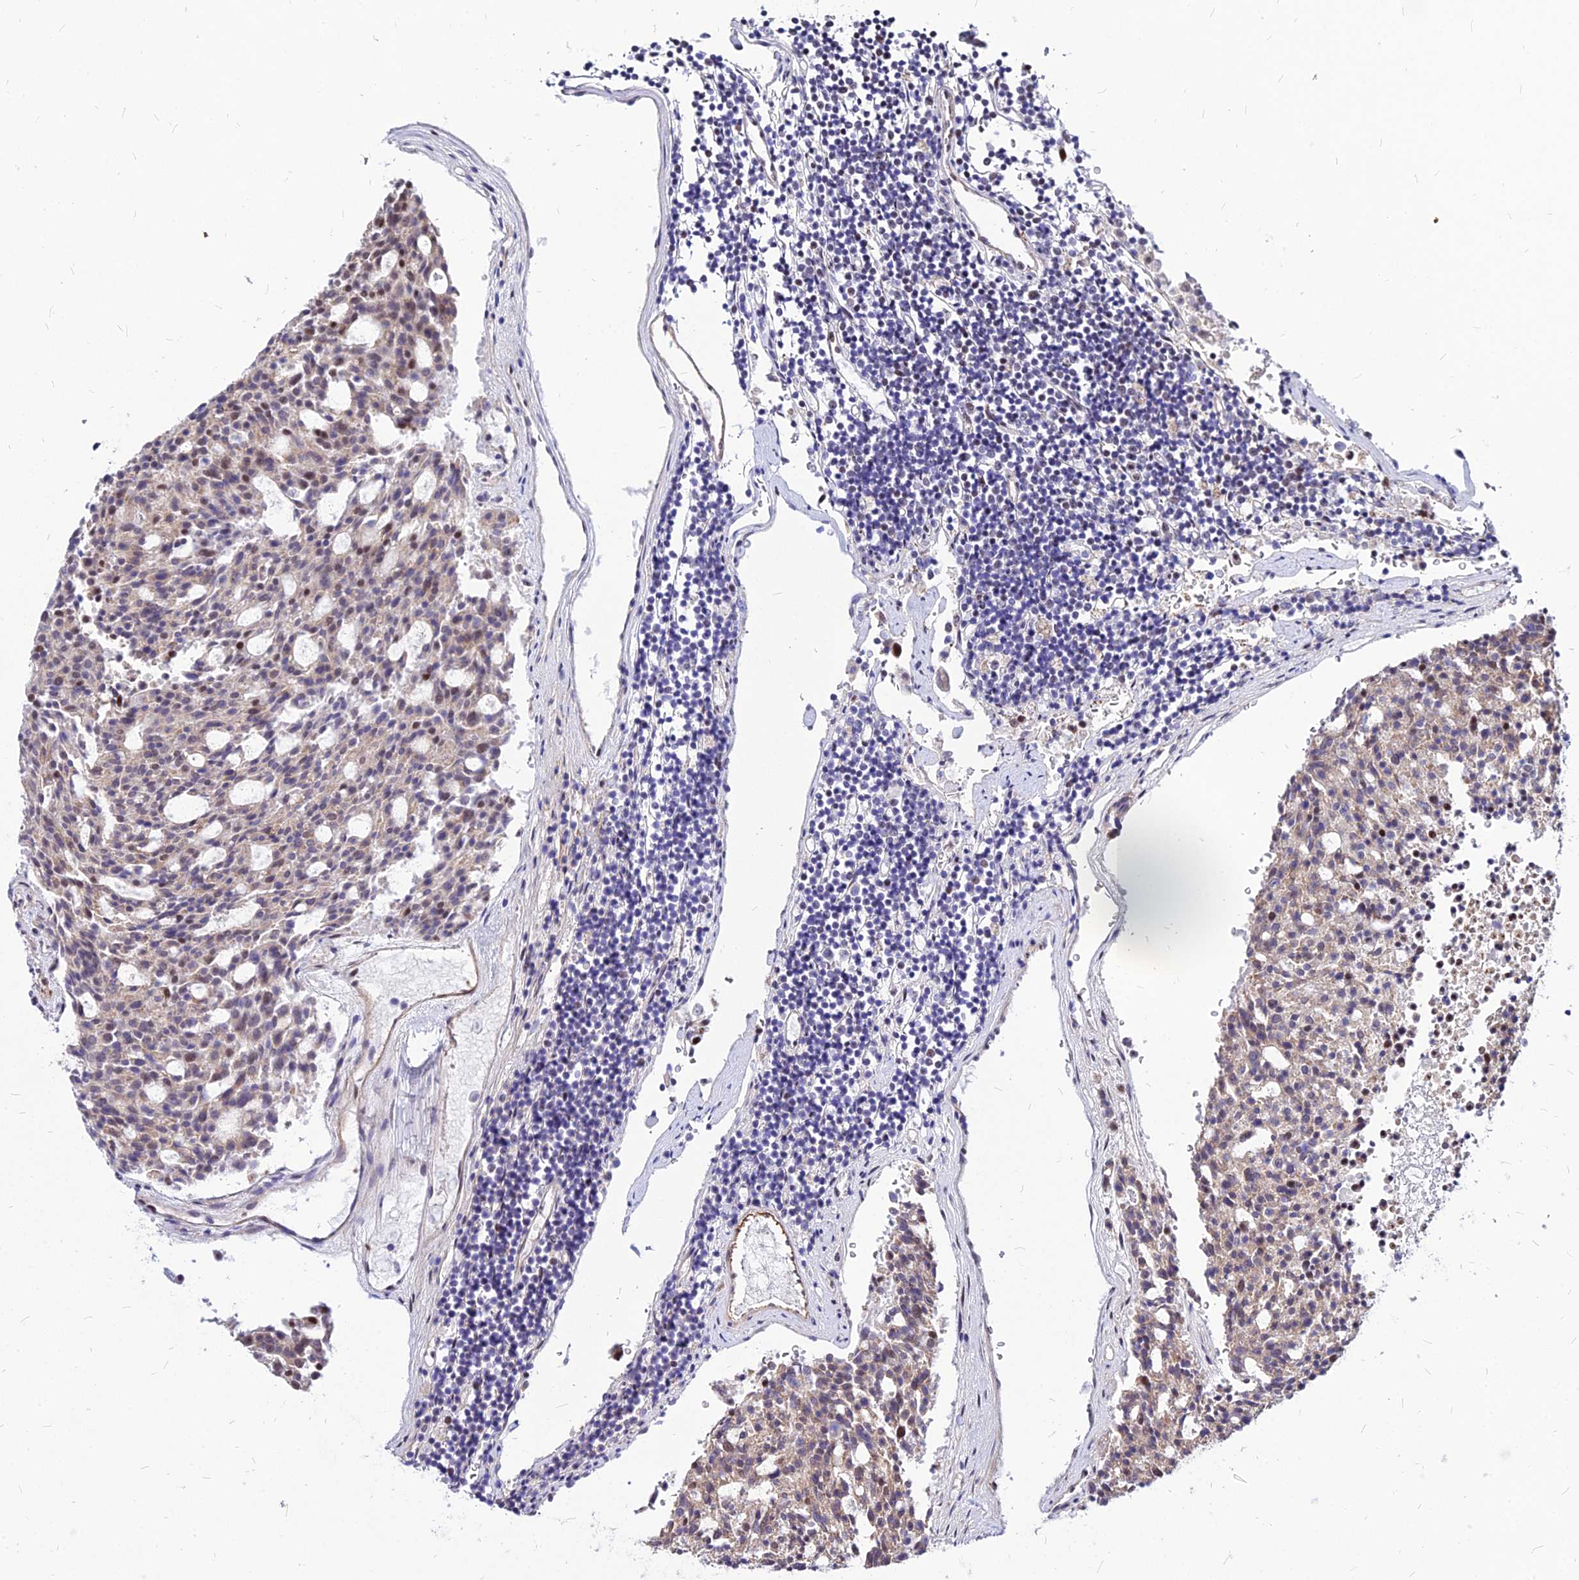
{"staining": {"intensity": "moderate", "quantity": "25%-75%", "location": "nuclear"}, "tissue": "carcinoid", "cell_type": "Tumor cells", "image_type": "cancer", "snomed": [{"axis": "morphology", "description": "Carcinoid, malignant, NOS"}, {"axis": "topography", "description": "Pancreas"}], "caption": "Immunohistochemistry of carcinoid exhibits medium levels of moderate nuclear positivity in approximately 25%-75% of tumor cells.", "gene": "FDX2", "patient": {"sex": "female", "age": 54}}